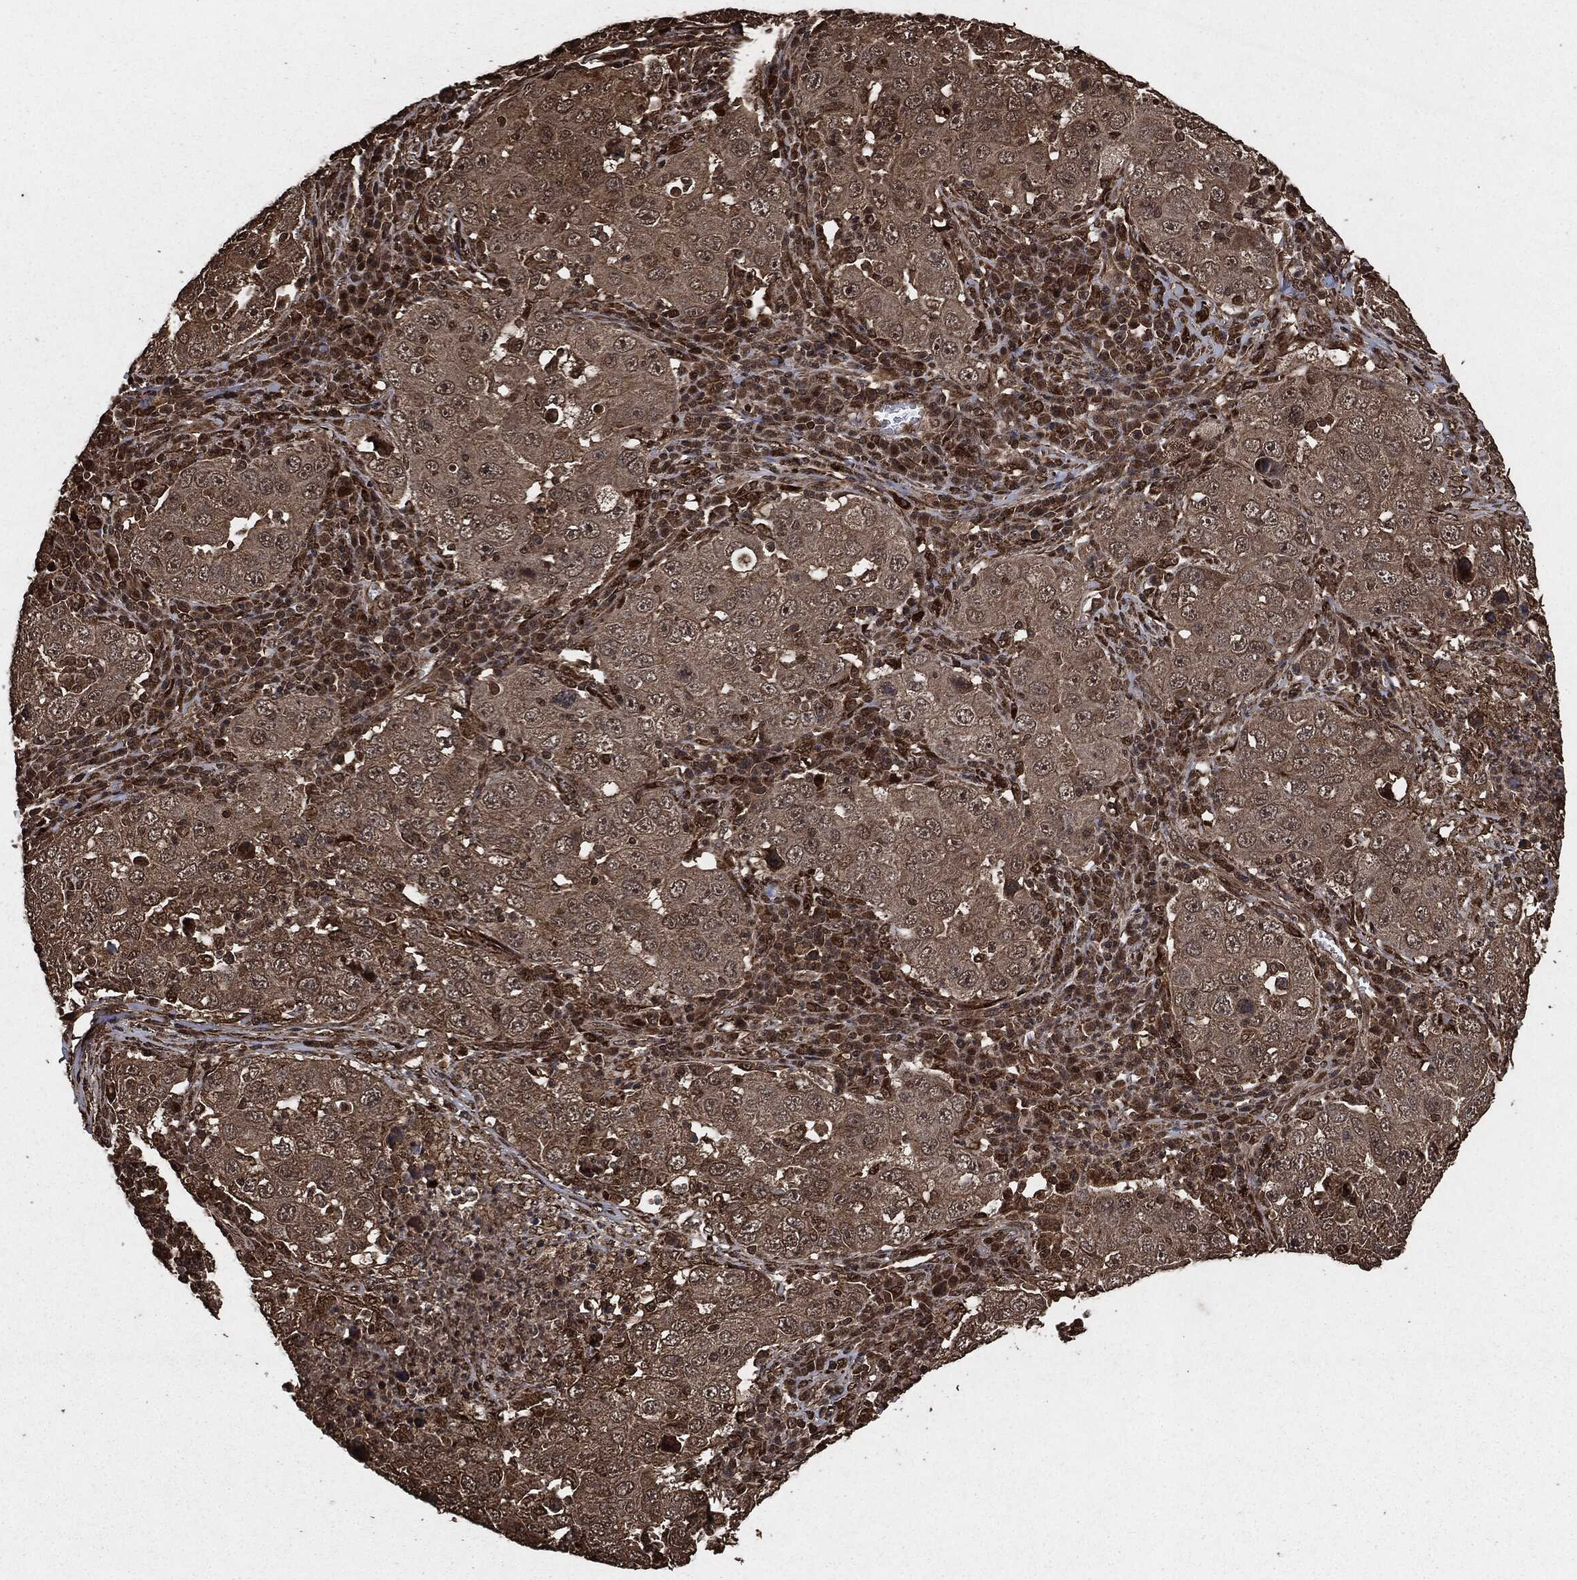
{"staining": {"intensity": "weak", "quantity": "25%-75%", "location": "cytoplasmic/membranous"}, "tissue": "lung cancer", "cell_type": "Tumor cells", "image_type": "cancer", "snomed": [{"axis": "morphology", "description": "Adenocarcinoma, NOS"}, {"axis": "topography", "description": "Lung"}], "caption": "The histopathology image displays staining of adenocarcinoma (lung), revealing weak cytoplasmic/membranous protein positivity (brown color) within tumor cells. The protein is stained brown, and the nuclei are stained in blue (DAB IHC with brightfield microscopy, high magnification).", "gene": "EGFR", "patient": {"sex": "male", "age": 73}}